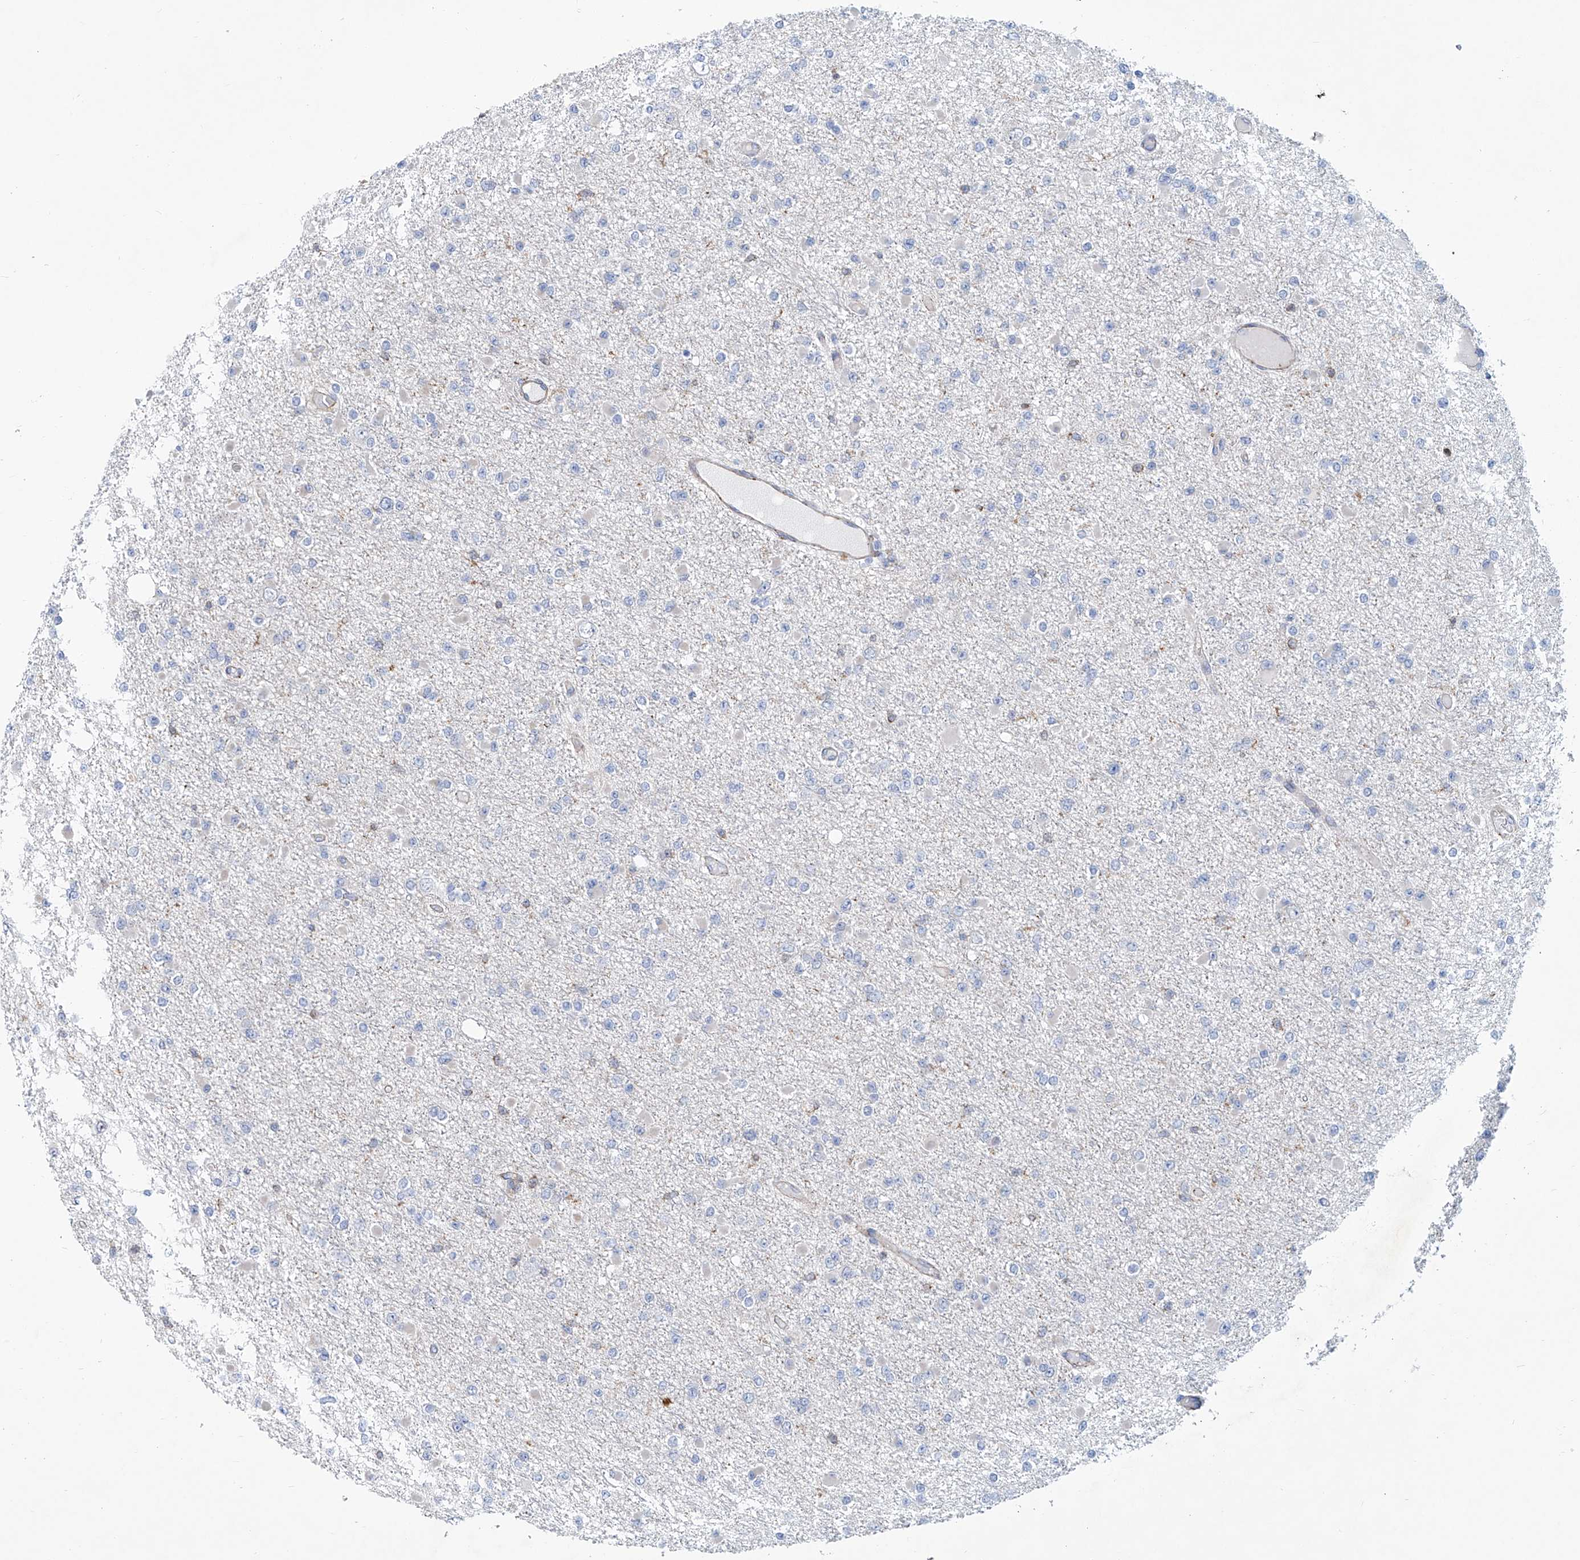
{"staining": {"intensity": "negative", "quantity": "none", "location": "none"}, "tissue": "glioma", "cell_type": "Tumor cells", "image_type": "cancer", "snomed": [{"axis": "morphology", "description": "Glioma, malignant, Low grade"}, {"axis": "topography", "description": "Brain"}], "caption": "The micrograph reveals no staining of tumor cells in glioma. (DAB (3,3'-diaminobenzidine) IHC, high magnification).", "gene": "TNN", "patient": {"sex": "female", "age": 22}}